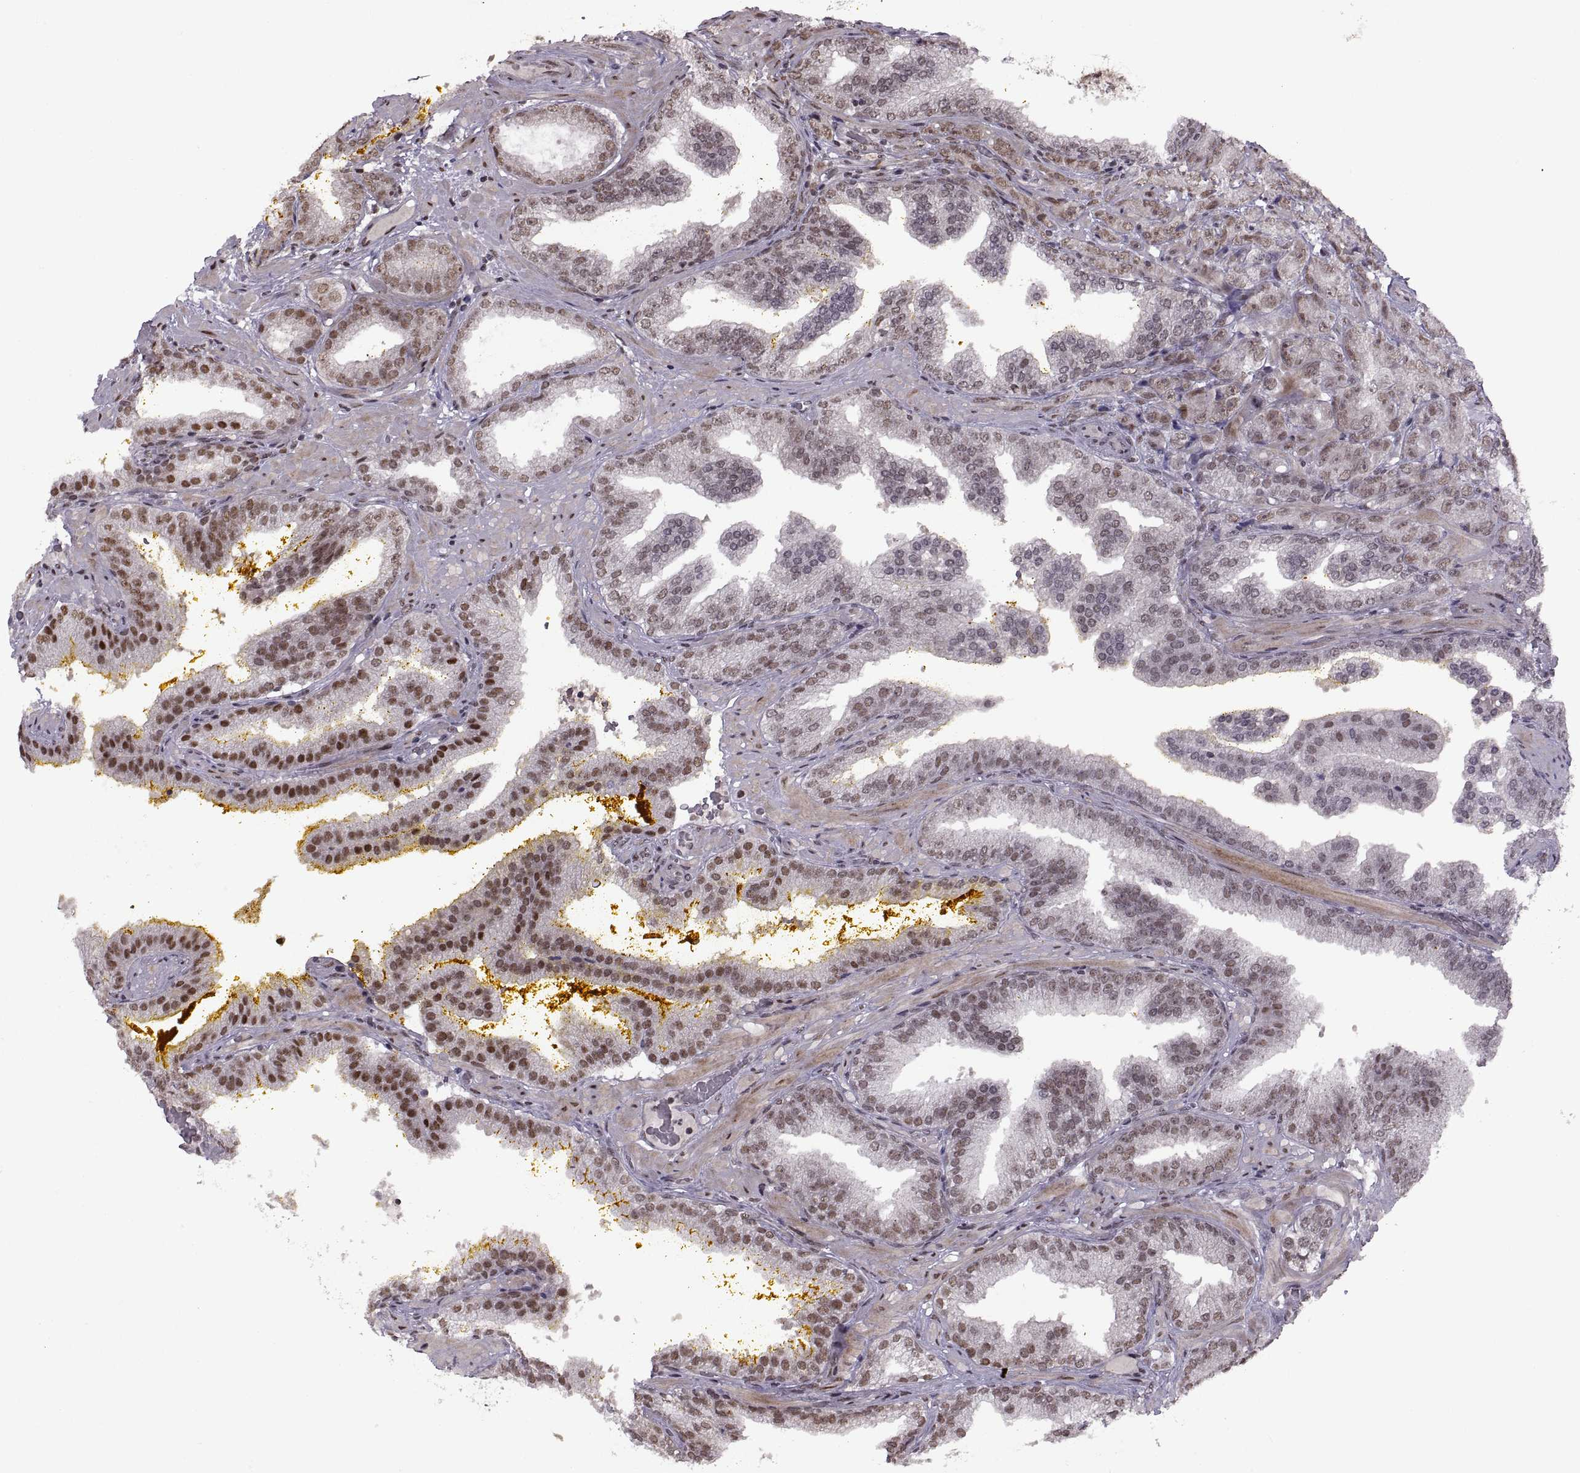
{"staining": {"intensity": "moderate", "quantity": "<25%", "location": "nuclear"}, "tissue": "prostate cancer", "cell_type": "Tumor cells", "image_type": "cancer", "snomed": [{"axis": "morphology", "description": "Adenocarcinoma, NOS"}, {"axis": "topography", "description": "Prostate"}], "caption": "The immunohistochemical stain highlights moderate nuclear positivity in tumor cells of prostate adenocarcinoma tissue.", "gene": "MT1E", "patient": {"sex": "male", "age": 63}}